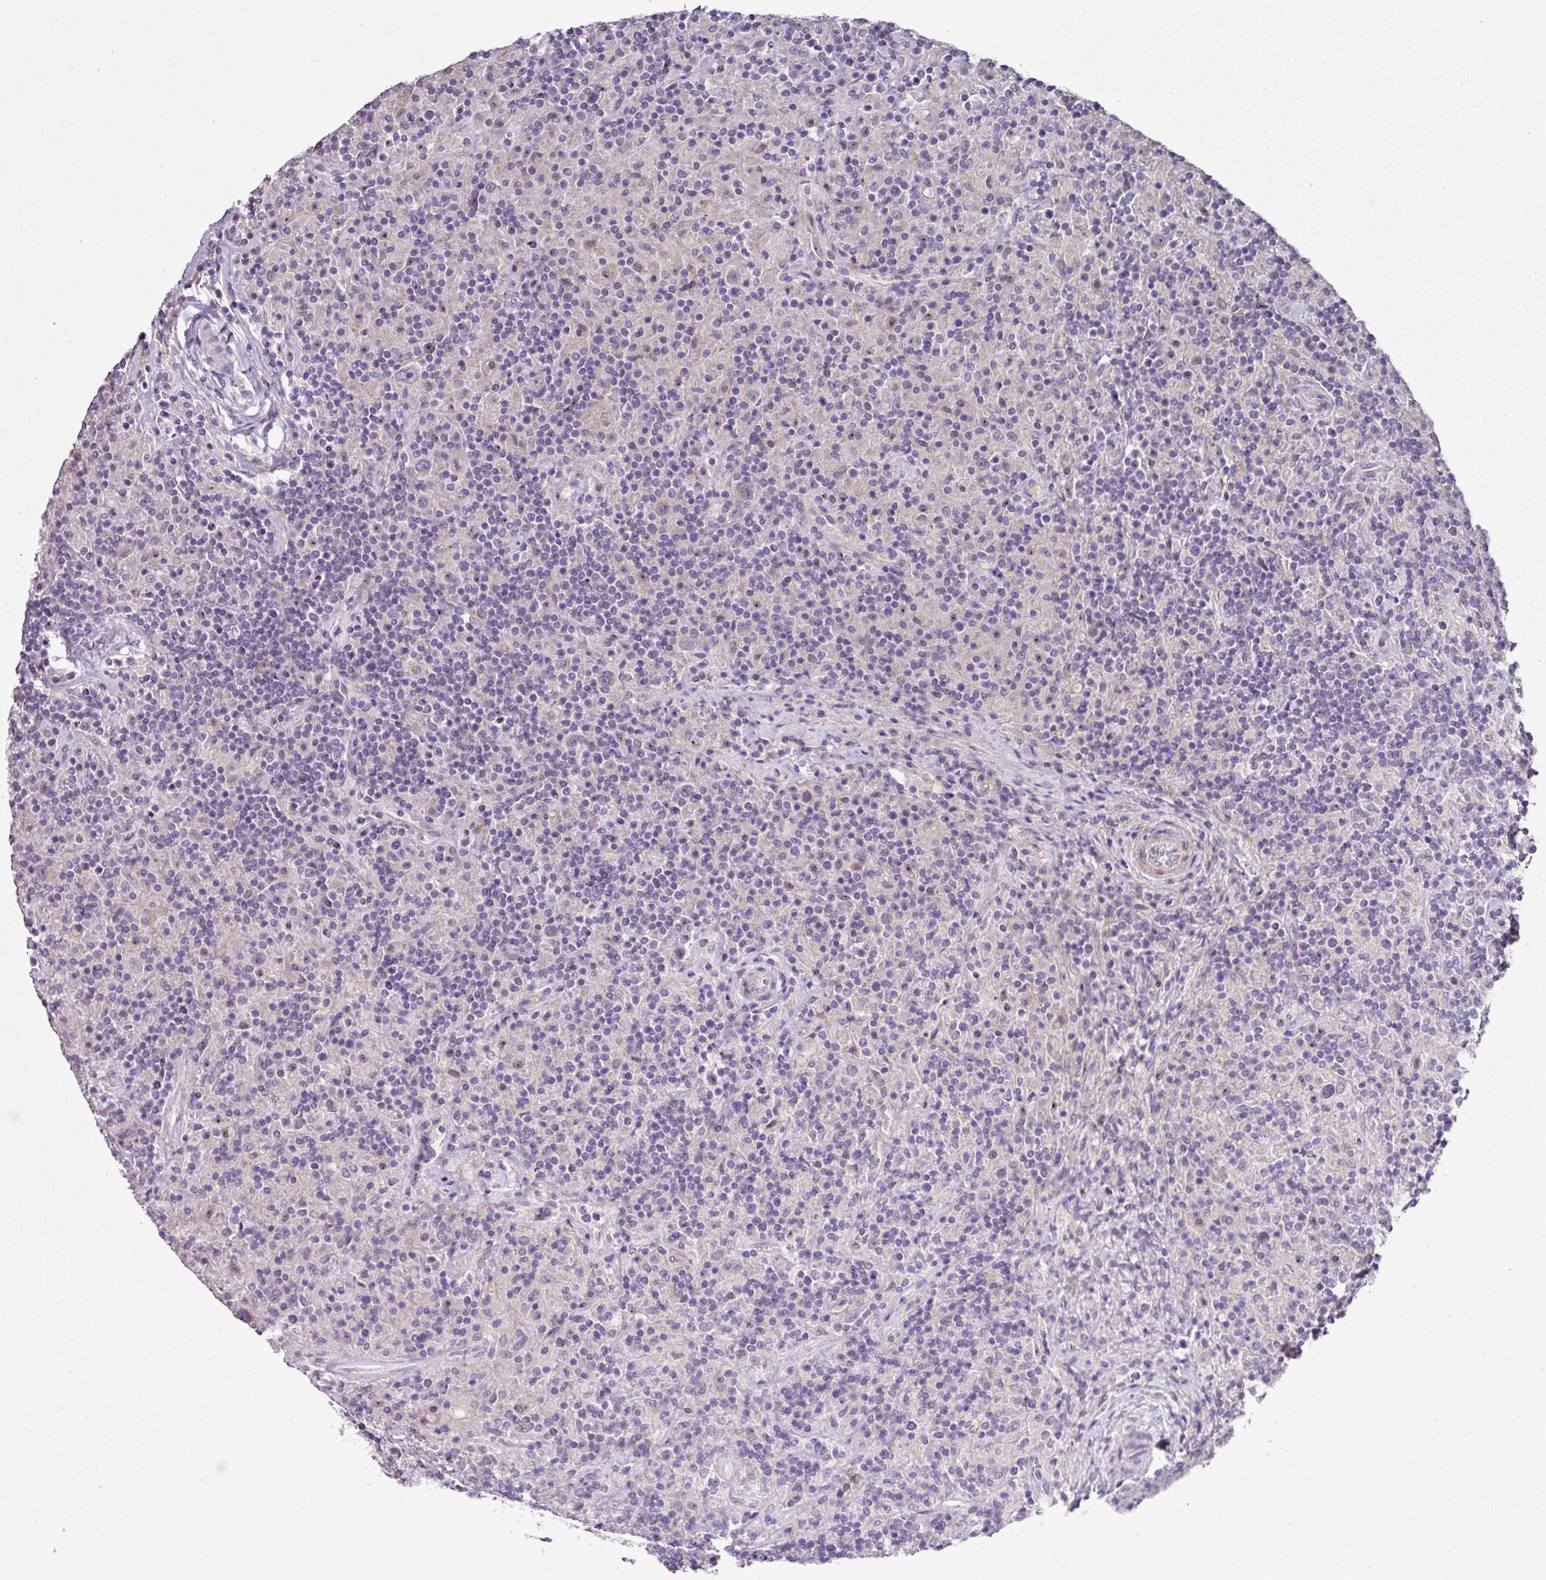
{"staining": {"intensity": "negative", "quantity": "none", "location": "none"}, "tissue": "lymphoma", "cell_type": "Tumor cells", "image_type": "cancer", "snomed": [{"axis": "morphology", "description": "Hodgkin's disease, NOS"}, {"axis": "topography", "description": "Lymph node"}], "caption": "Protein analysis of Hodgkin's disease shows no significant positivity in tumor cells.", "gene": "LRRC9", "patient": {"sex": "male", "age": 70}}